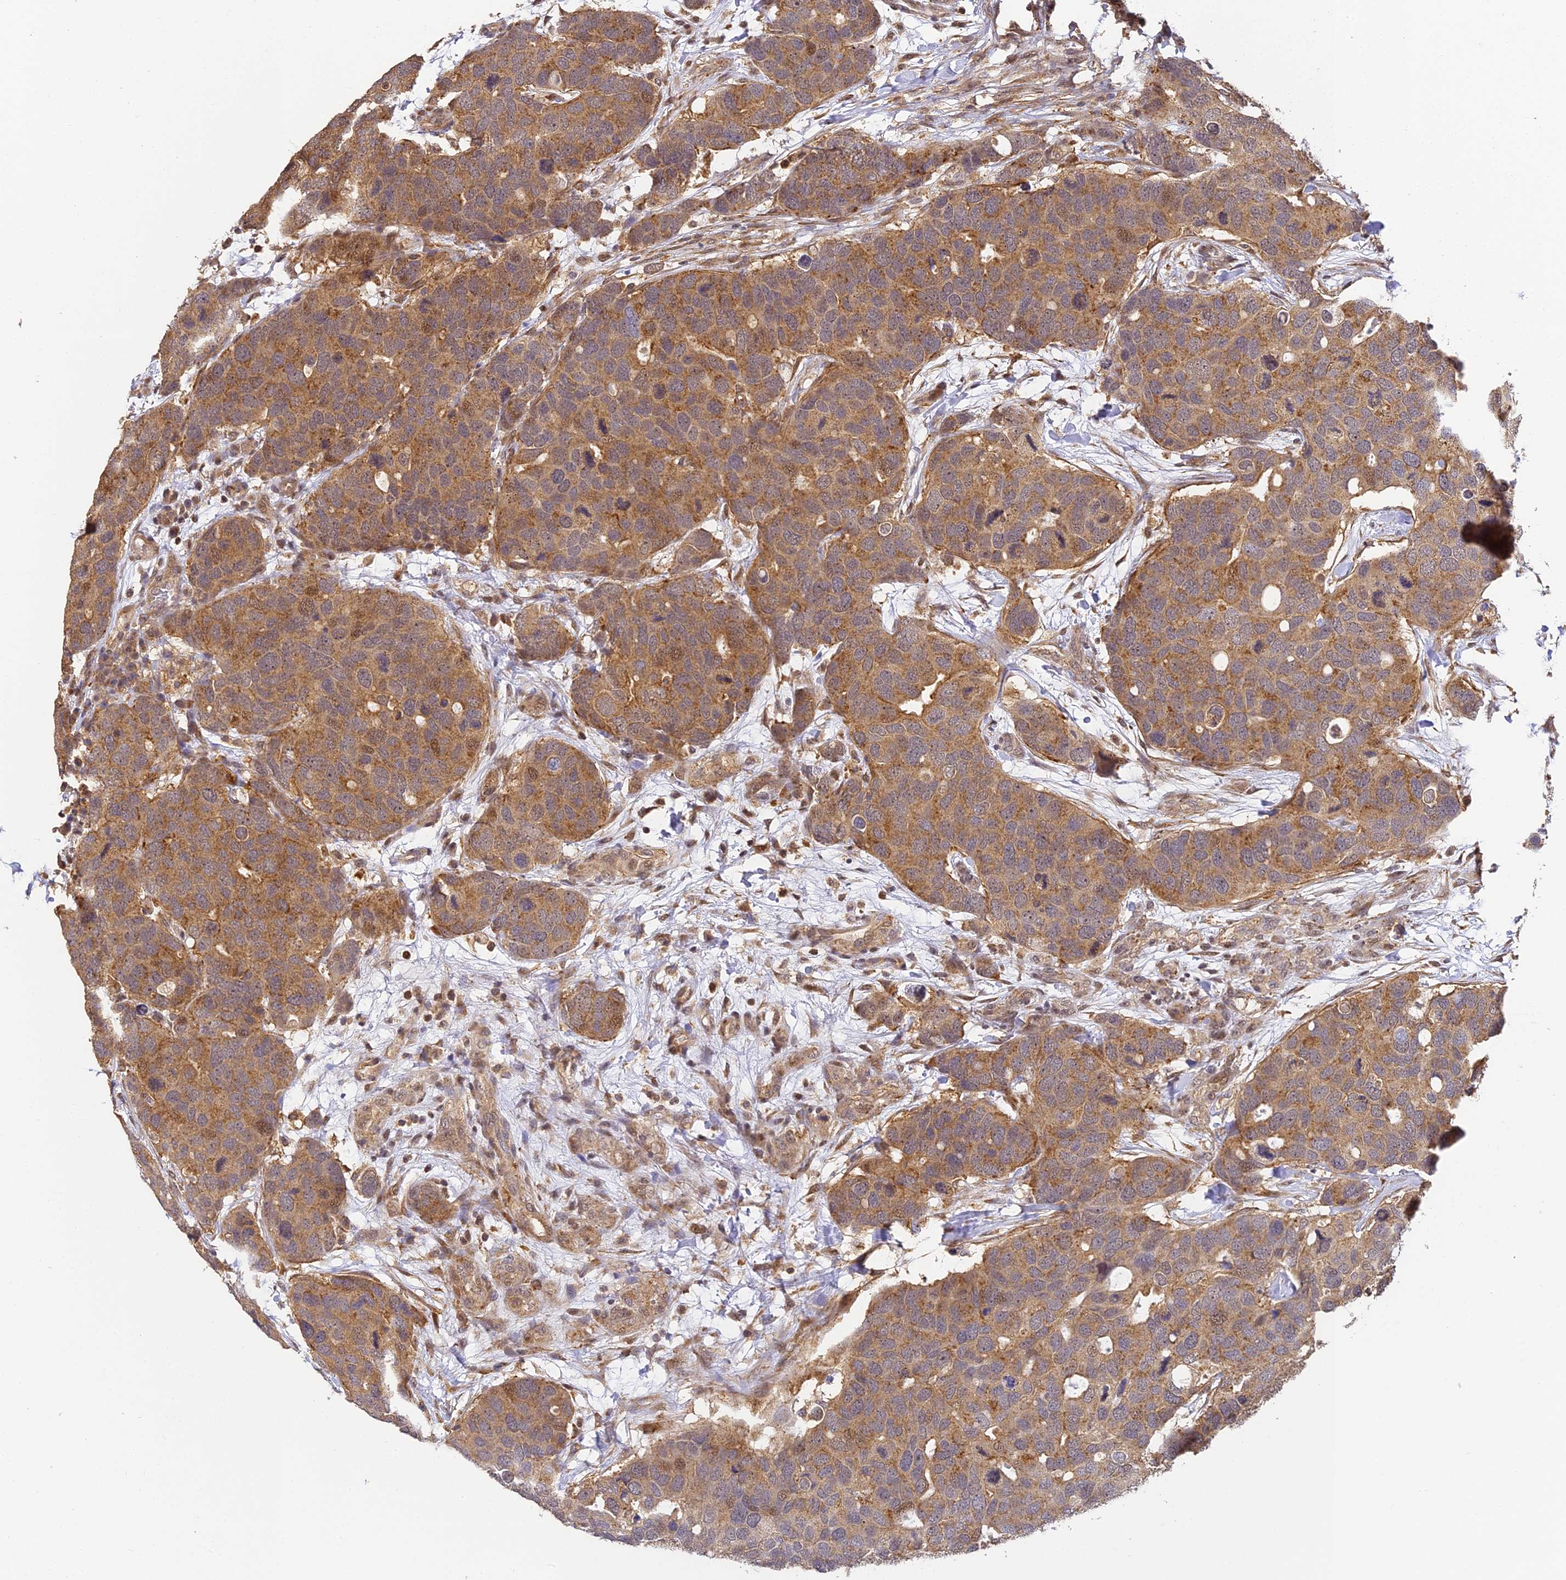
{"staining": {"intensity": "moderate", "quantity": ">75%", "location": "cytoplasmic/membranous"}, "tissue": "breast cancer", "cell_type": "Tumor cells", "image_type": "cancer", "snomed": [{"axis": "morphology", "description": "Duct carcinoma"}, {"axis": "topography", "description": "Breast"}], "caption": "Breast invasive ductal carcinoma tissue displays moderate cytoplasmic/membranous expression in about >75% of tumor cells, visualized by immunohistochemistry.", "gene": "ZNF443", "patient": {"sex": "female", "age": 83}}